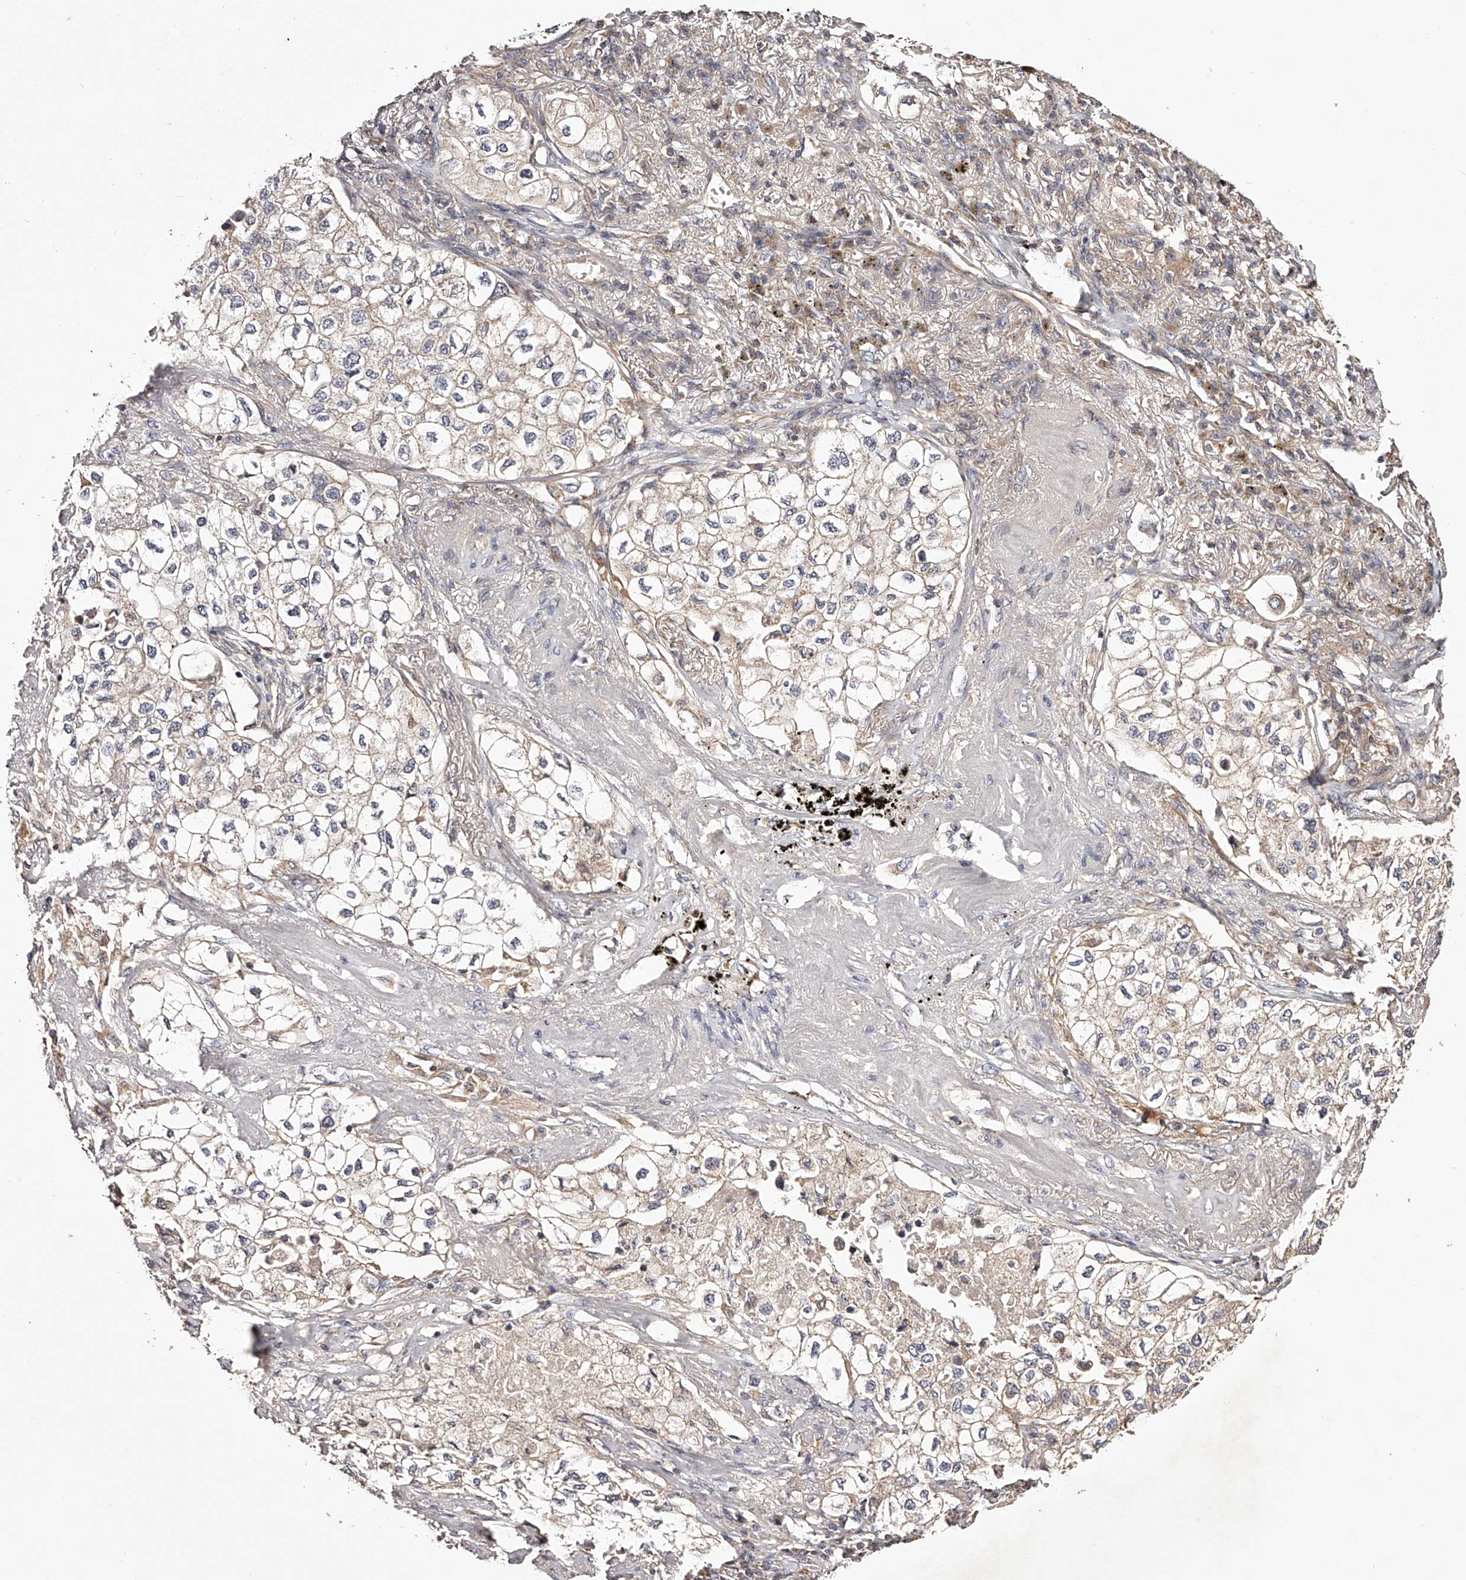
{"staining": {"intensity": "negative", "quantity": "none", "location": "none"}, "tissue": "lung cancer", "cell_type": "Tumor cells", "image_type": "cancer", "snomed": [{"axis": "morphology", "description": "Adenocarcinoma, NOS"}, {"axis": "topography", "description": "Lung"}], "caption": "This is an immunohistochemistry micrograph of adenocarcinoma (lung). There is no expression in tumor cells.", "gene": "USP21", "patient": {"sex": "male", "age": 63}}